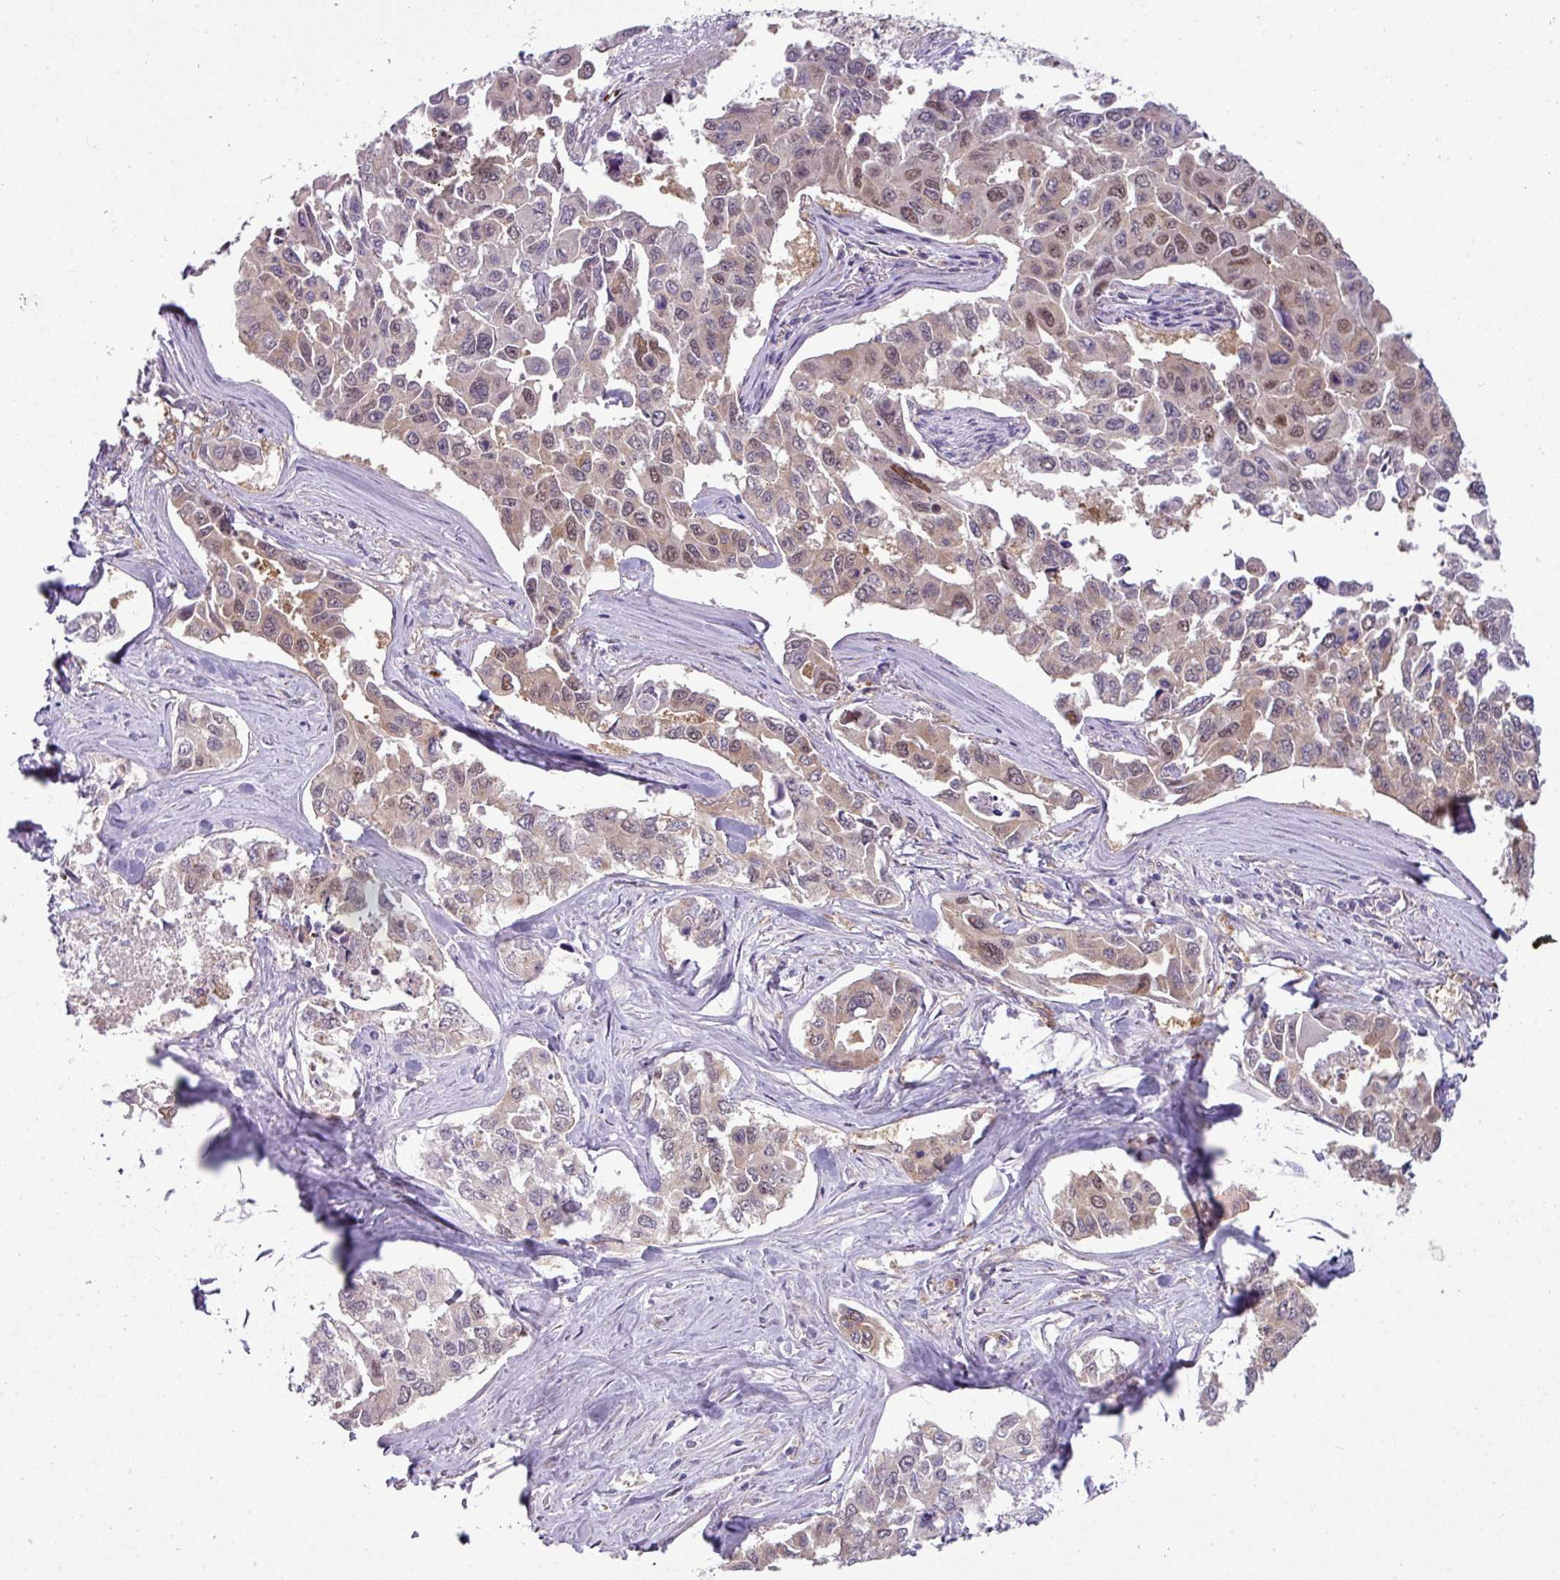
{"staining": {"intensity": "weak", "quantity": "25%-75%", "location": "cytoplasmic/membranous,nuclear"}, "tissue": "lung cancer", "cell_type": "Tumor cells", "image_type": "cancer", "snomed": [{"axis": "morphology", "description": "Adenocarcinoma, NOS"}, {"axis": "topography", "description": "Lung"}], "caption": "Brown immunohistochemical staining in human adenocarcinoma (lung) exhibits weak cytoplasmic/membranous and nuclear expression in about 25%-75% of tumor cells.", "gene": "CAMK2B", "patient": {"sex": "male", "age": 64}}